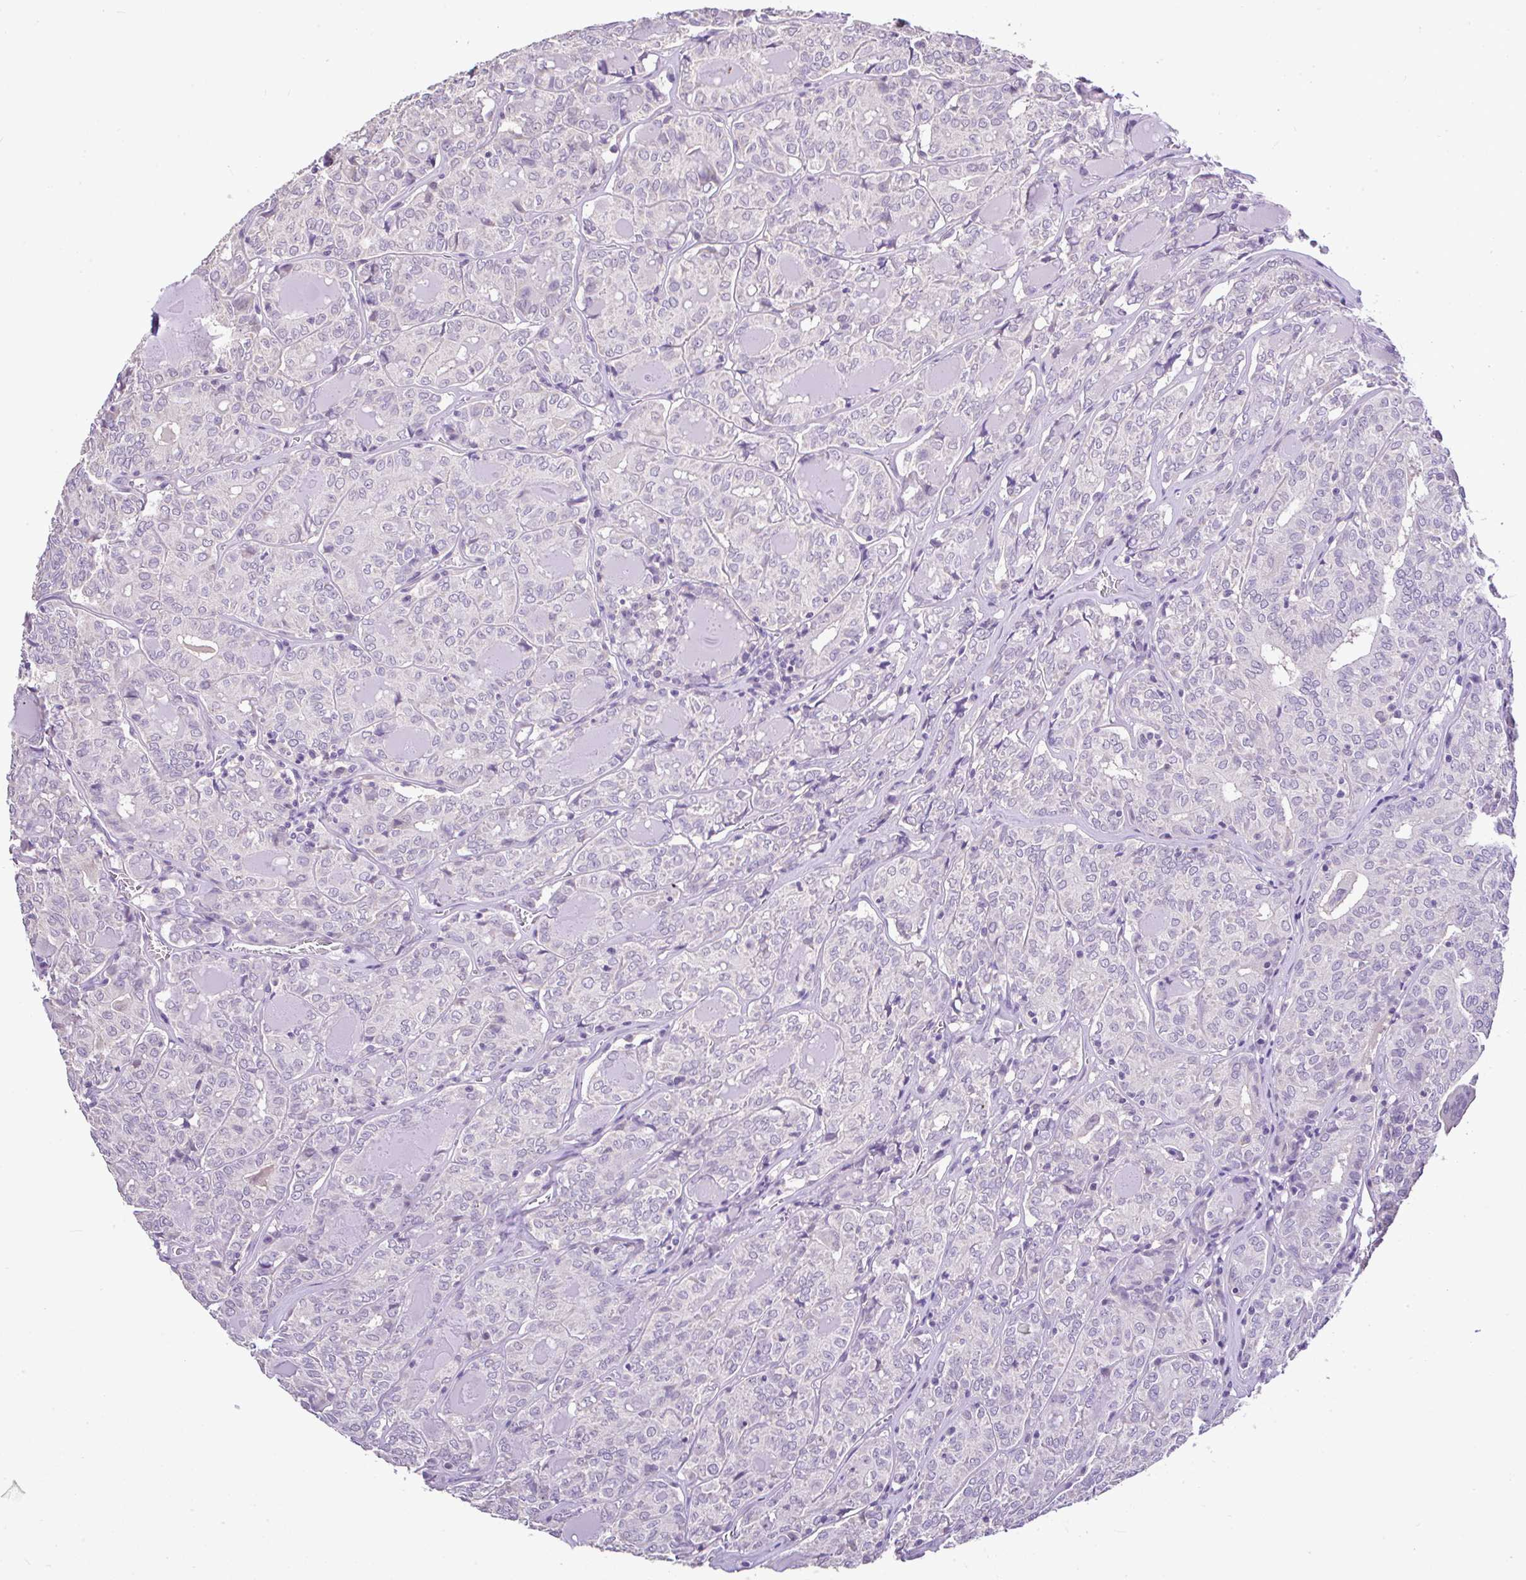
{"staining": {"intensity": "negative", "quantity": "none", "location": "none"}, "tissue": "thyroid cancer", "cell_type": "Tumor cells", "image_type": "cancer", "snomed": [{"axis": "morphology", "description": "Papillary adenocarcinoma, NOS"}, {"axis": "topography", "description": "Thyroid gland"}], "caption": "Immunohistochemistry micrograph of neoplastic tissue: human thyroid papillary adenocarcinoma stained with DAB (3,3'-diaminobenzidine) reveals no significant protein staining in tumor cells.", "gene": "CTU1", "patient": {"sex": "female", "age": 72}}